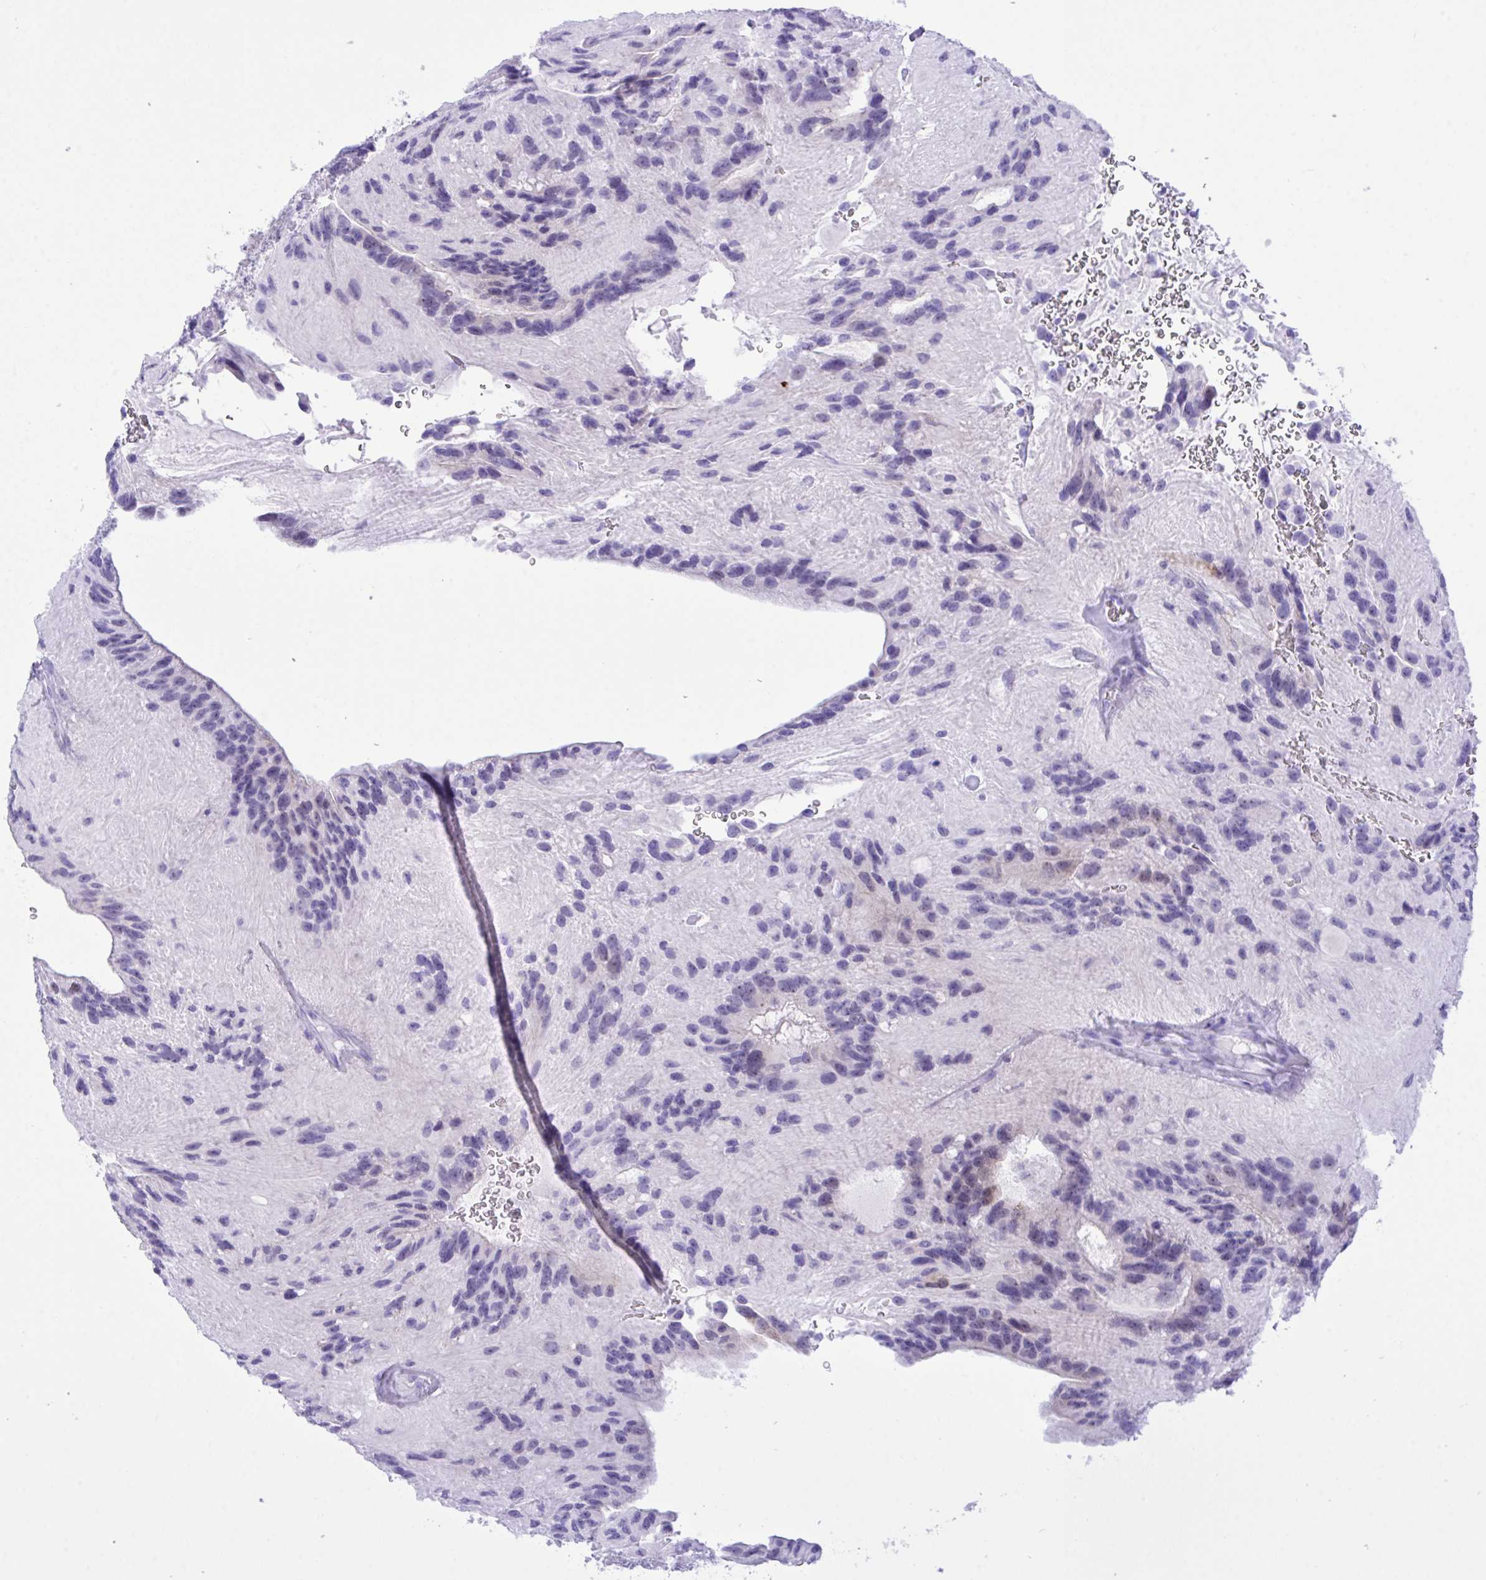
{"staining": {"intensity": "negative", "quantity": "none", "location": "none"}, "tissue": "glioma", "cell_type": "Tumor cells", "image_type": "cancer", "snomed": [{"axis": "morphology", "description": "Glioma, malignant, Low grade"}, {"axis": "topography", "description": "Brain"}], "caption": "Protein analysis of malignant glioma (low-grade) reveals no significant positivity in tumor cells.", "gene": "BEX5", "patient": {"sex": "male", "age": 31}}